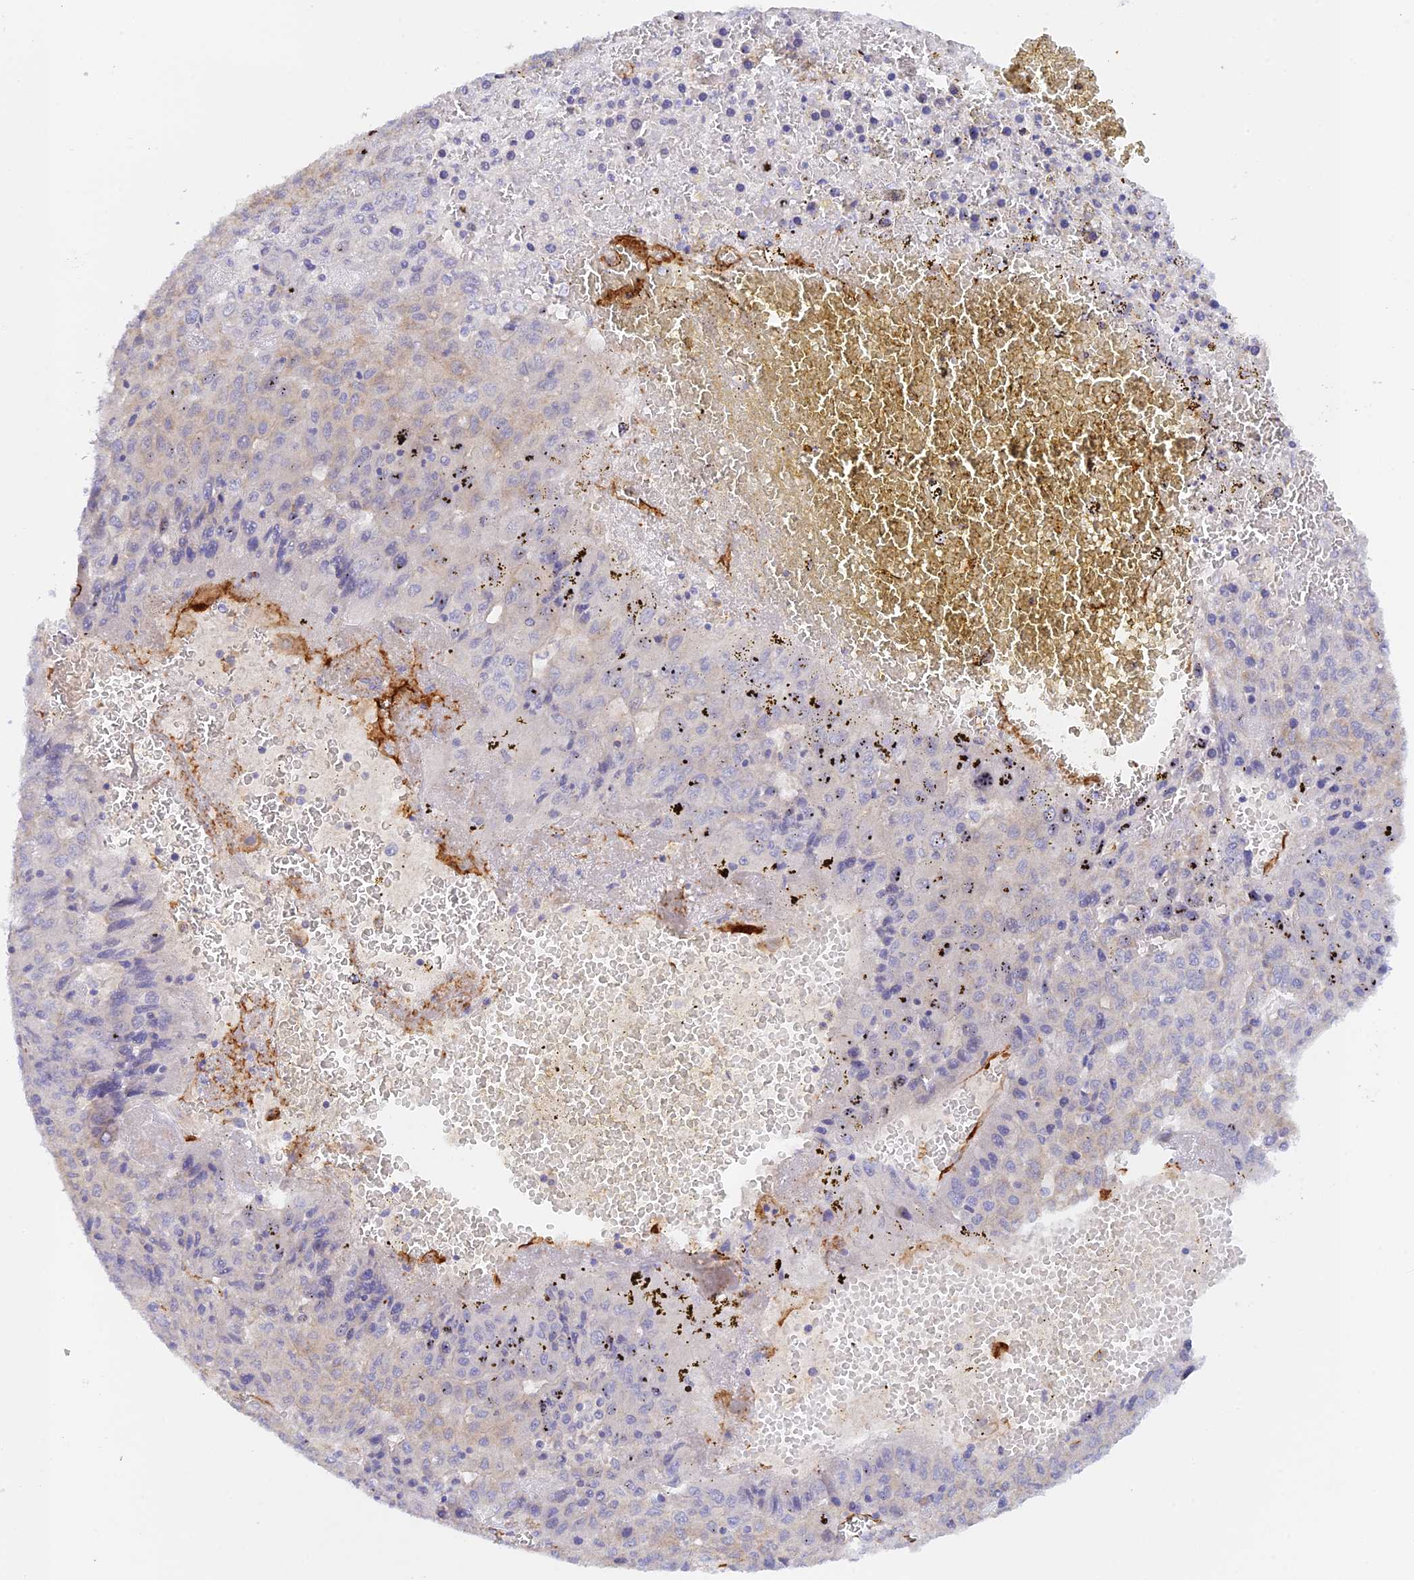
{"staining": {"intensity": "weak", "quantity": "25%-75%", "location": "cytoplasmic/membranous"}, "tissue": "liver cancer", "cell_type": "Tumor cells", "image_type": "cancer", "snomed": [{"axis": "morphology", "description": "Carcinoma, Hepatocellular, NOS"}, {"axis": "topography", "description": "Liver"}], "caption": "Tumor cells exhibit weak cytoplasmic/membranous positivity in about 25%-75% of cells in liver hepatocellular carcinoma. (Stains: DAB in brown, nuclei in blue, Microscopy: brightfield microscopy at high magnification).", "gene": "MYO9A", "patient": {"sex": "female", "age": 53}}